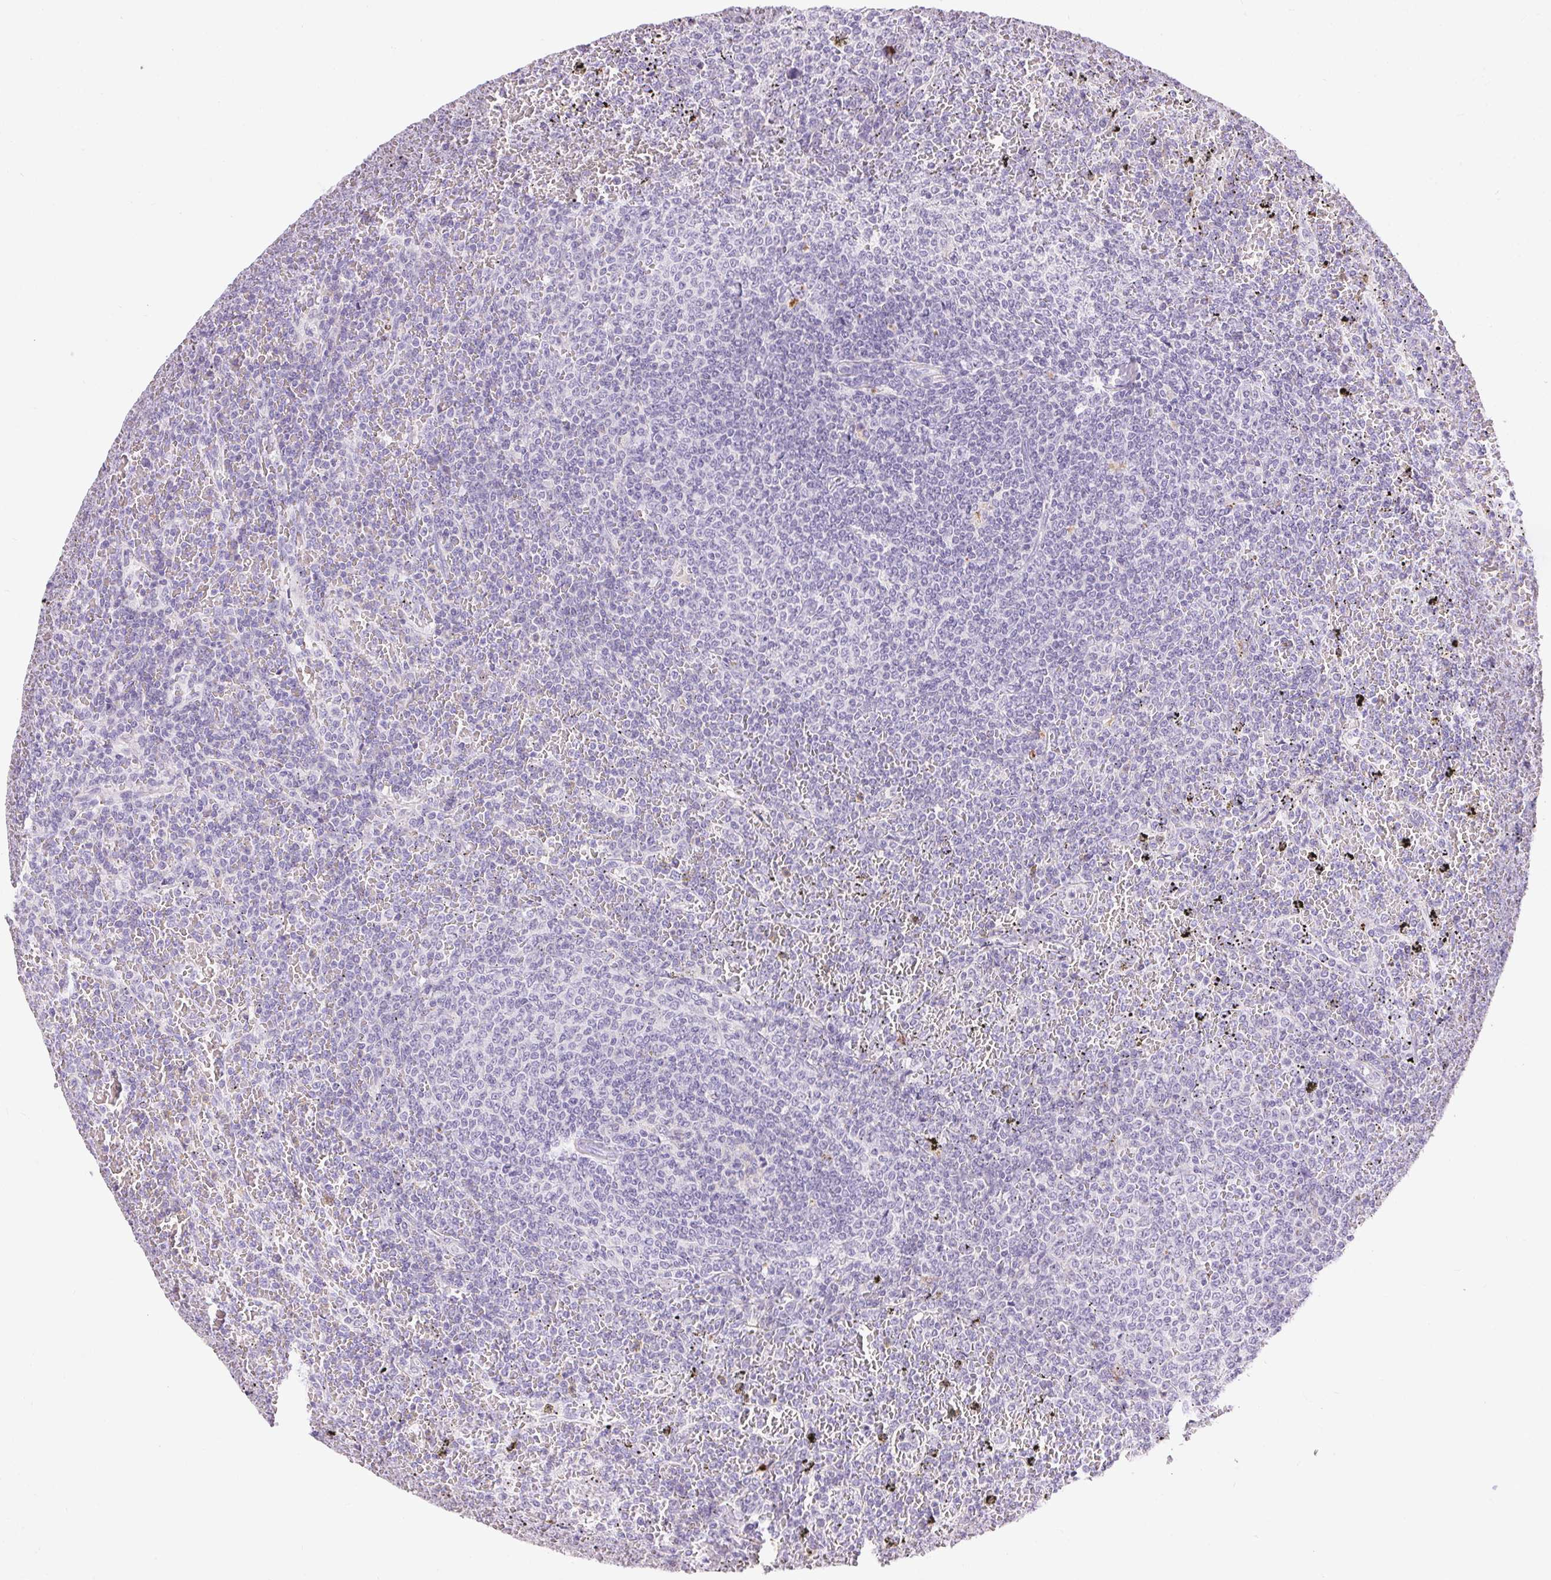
{"staining": {"intensity": "negative", "quantity": "none", "location": "none"}, "tissue": "lymphoma", "cell_type": "Tumor cells", "image_type": "cancer", "snomed": [{"axis": "morphology", "description": "Malignant lymphoma, non-Hodgkin's type, Low grade"}, {"axis": "topography", "description": "Spleen"}], "caption": "There is no significant expression in tumor cells of lymphoma.", "gene": "PNLIPRP3", "patient": {"sex": "female", "age": 77}}